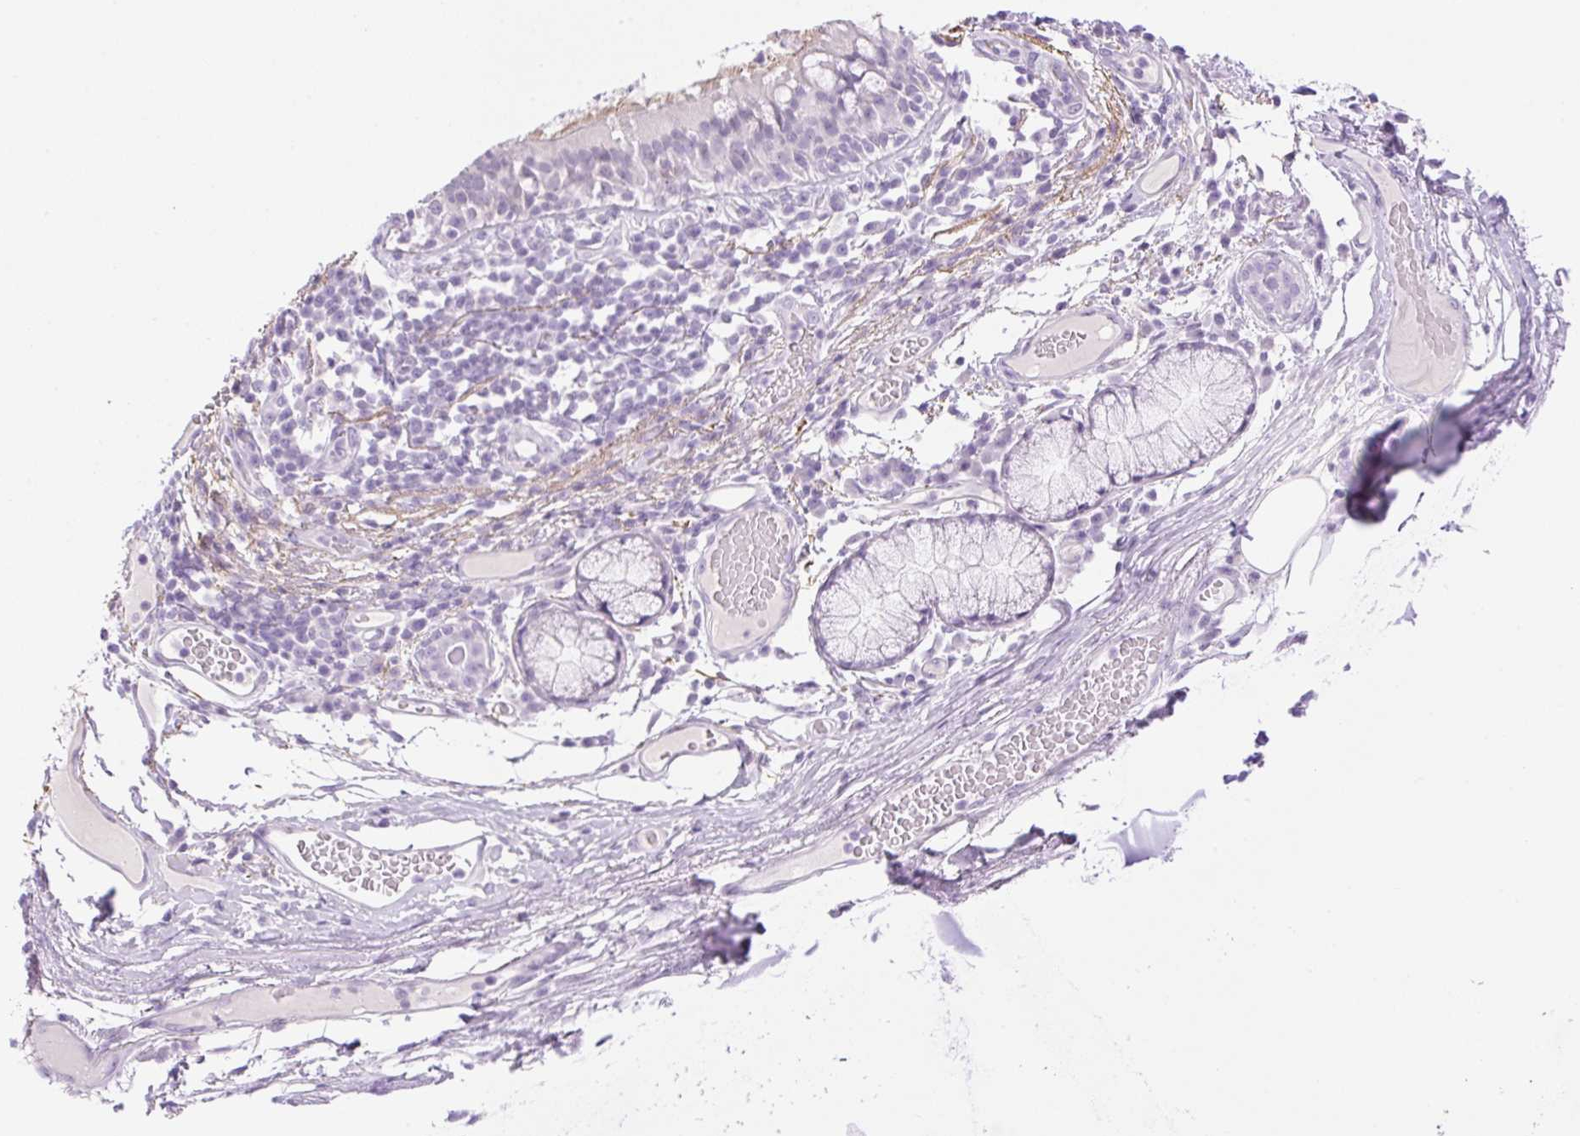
{"staining": {"intensity": "negative", "quantity": "none", "location": "none"}, "tissue": "adipose tissue", "cell_type": "Adipocytes", "image_type": "normal", "snomed": [{"axis": "morphology", "description": "Normal tissue, NOS"}, {"axis": "topography", "description": "Cartilage tissue"}, {"axis": "topography", "description": "Bronchus"}], "caption": "An IHC photomicrograph of normal adipose tissue is shown. There is no staining in adipocytes of adipose tissue.", "gene": "SP140L", "patient": {"sex": "male", "age": 56}}